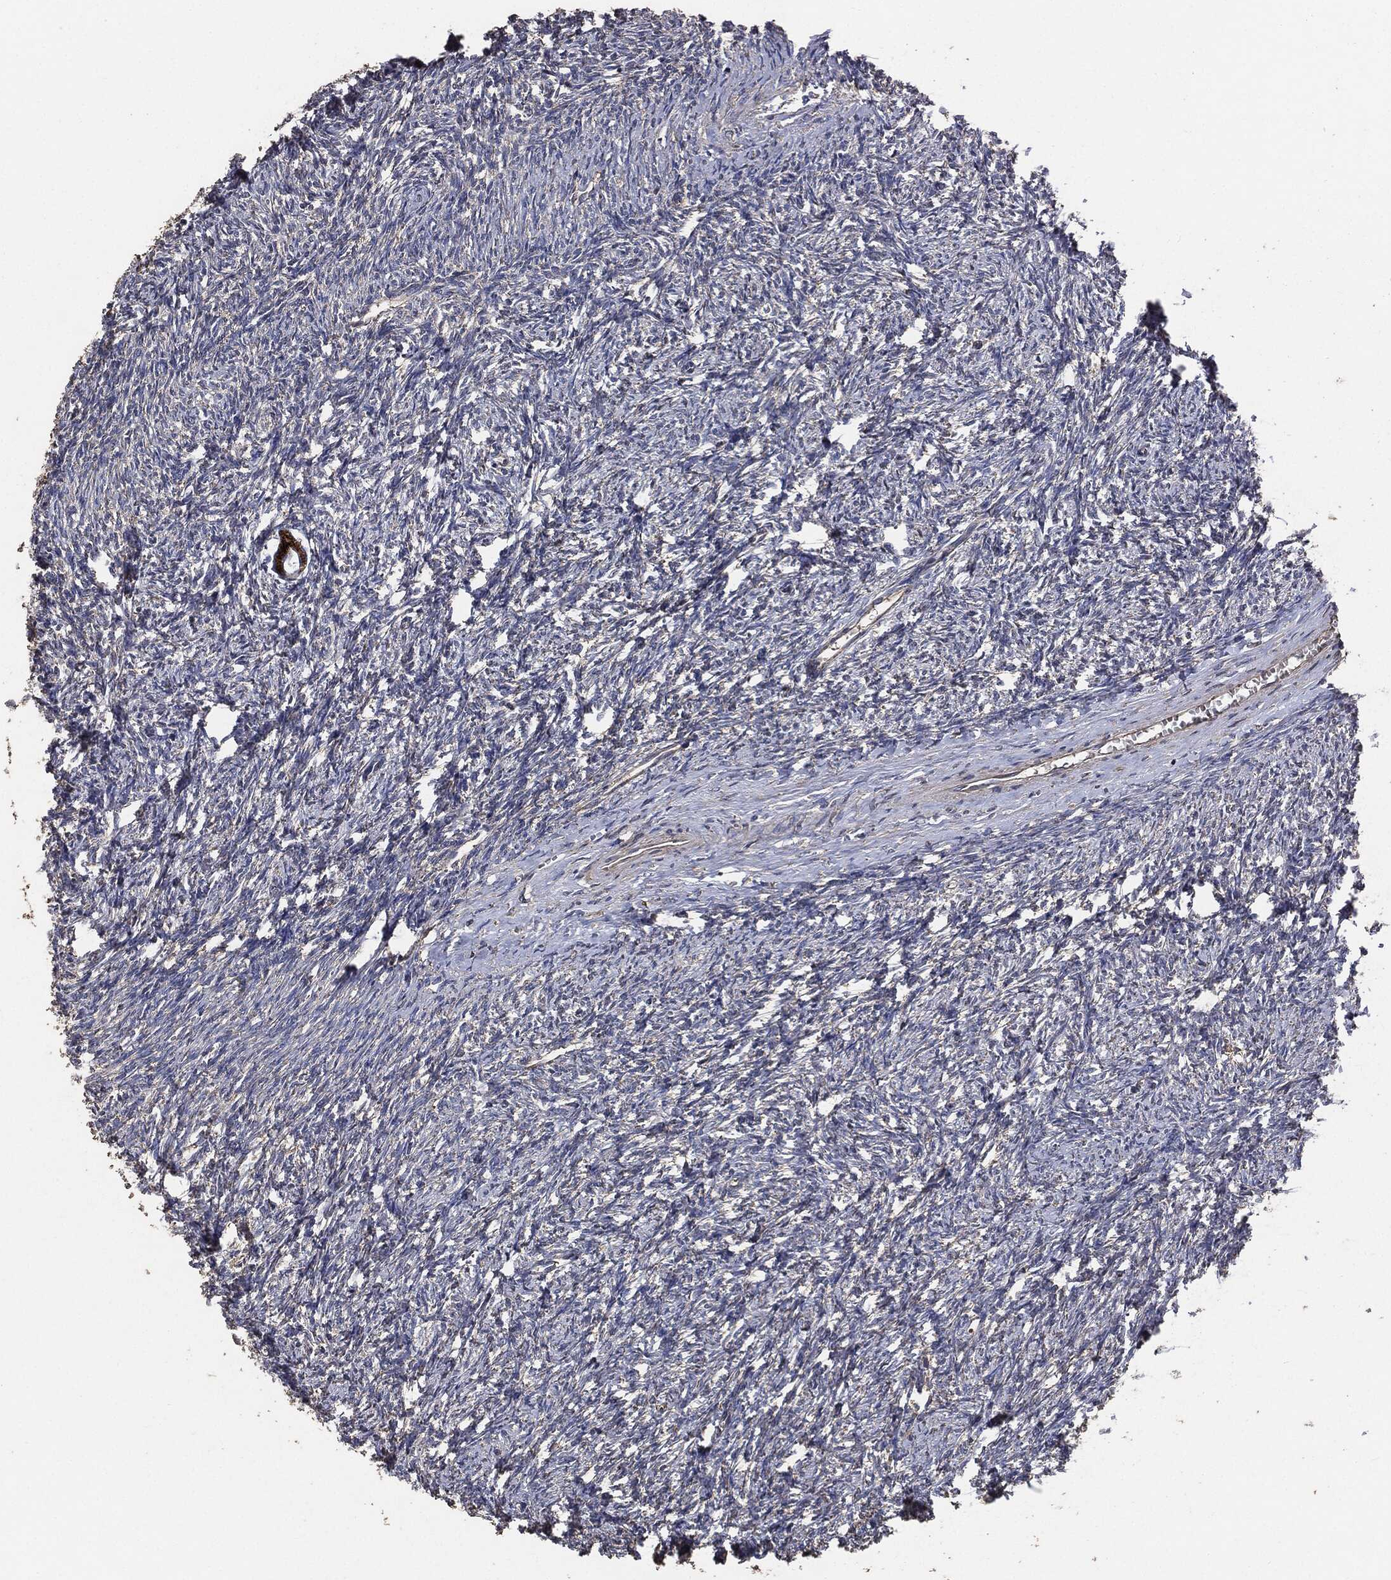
{"staining": {"intensity": "strong", "quantity": "25%-75%", "location": "cytoplasmic/membranous"}, "tissue": "ovary", "cell_type": "Follicle cells", "image_type": "normal", "snomed": [{"axis": "morphology", "description": "Normal tissue, NOS"}, {"axis": "topography", "description": "Fallopian tube"}, {"axis": "topography", "description": "Ovary"}], "caption": "This image displays IHC staining of benign human ovary, with high strong cytoplasmic/membranous staining in about 25%-75% of follicle cells.", "gene": "STK3", "patient": {"sex": "female", "age": 33}}